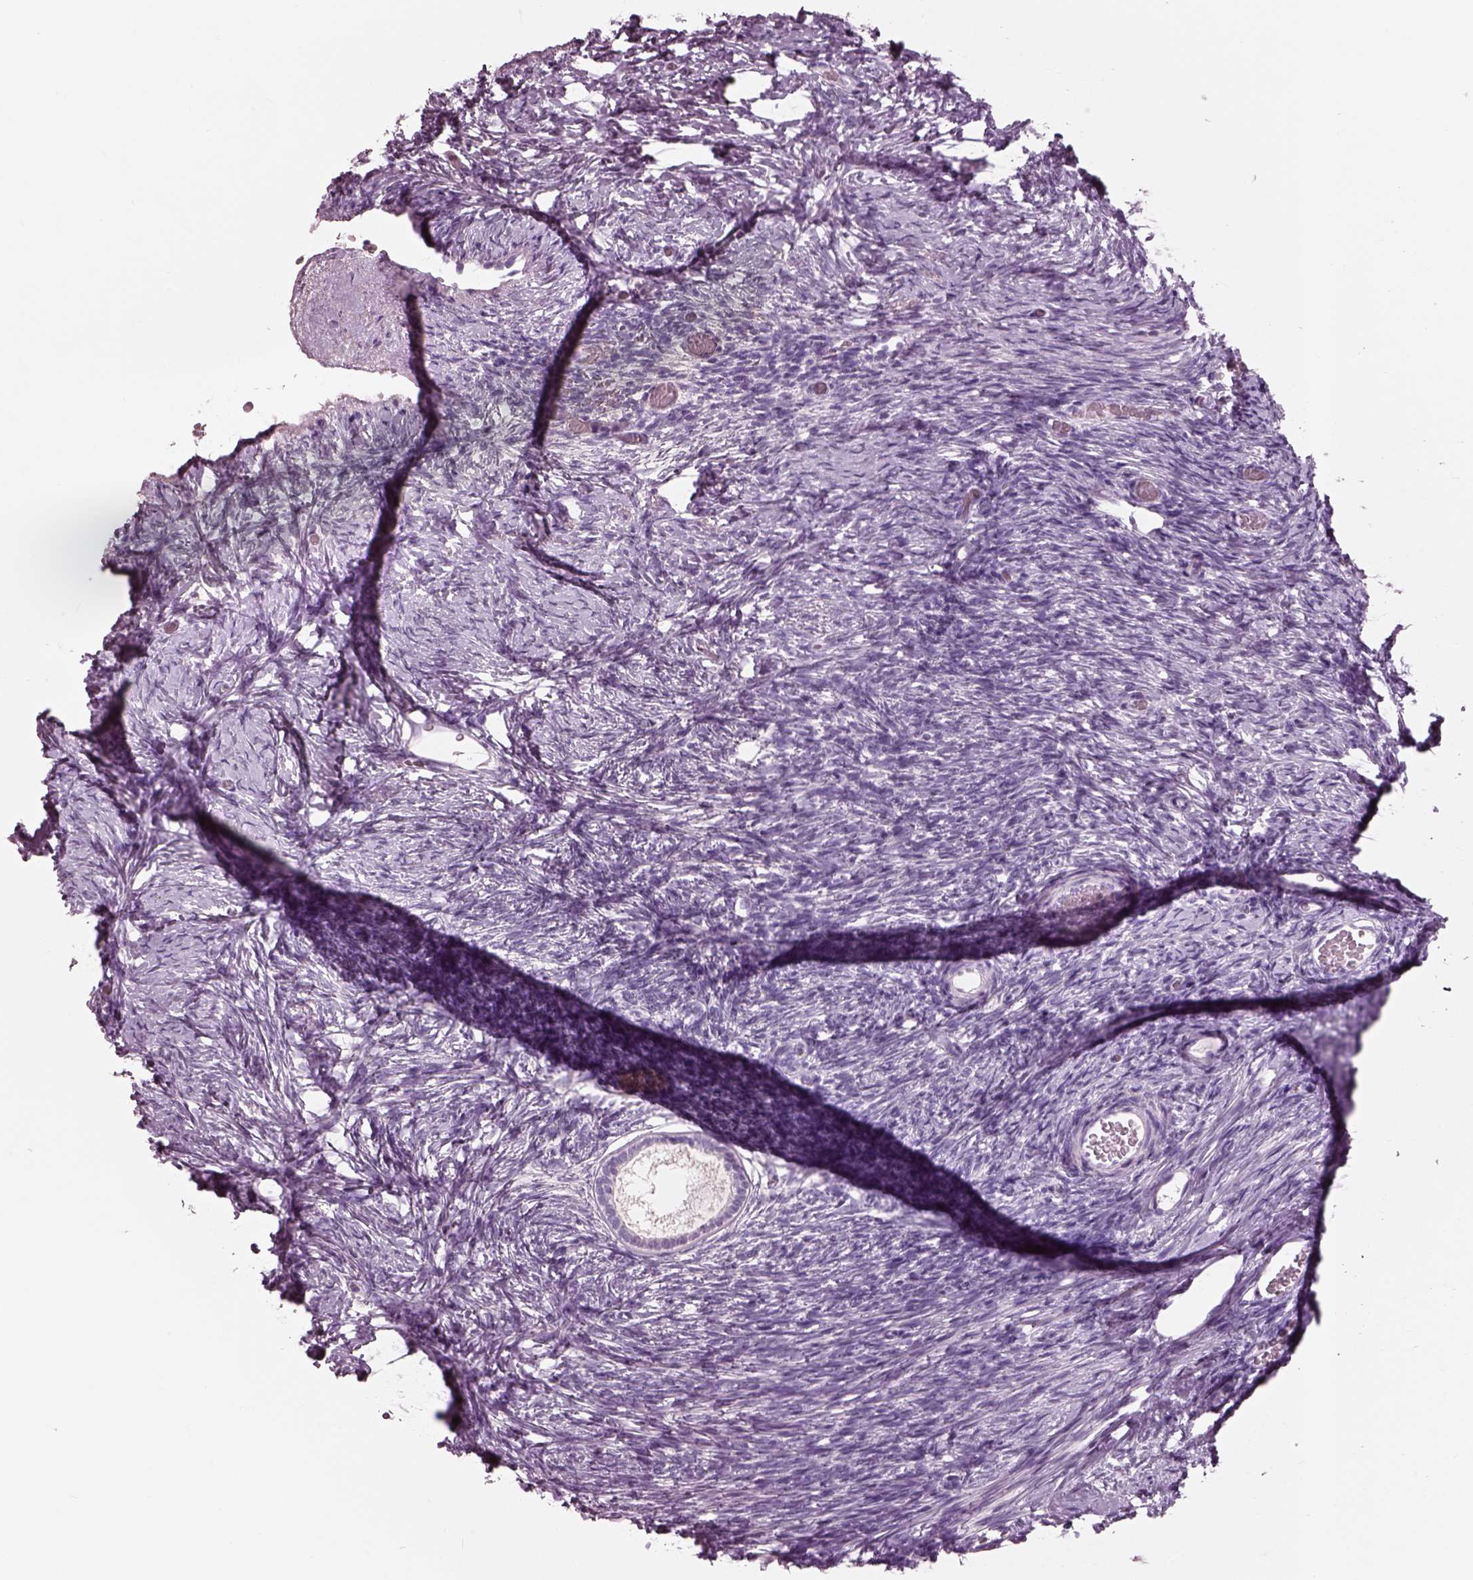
{"staining": {"intensity": "negative", "quantity": "none", "location": "none"}, "tissue": "ovary", "cell_type": "Follicle cells", "image_type": "normal", "snomed": [{"axis": "morphology", "description": "Normal tissue, NOS"}, {"axis": "topography", "description": "Ovary"}], "caption": "This is an IHC image of normal human ovary. There is no staining in follicle cells.", "gene": "SLC27A2", "patient": {"sex": "female", "age": 39}}